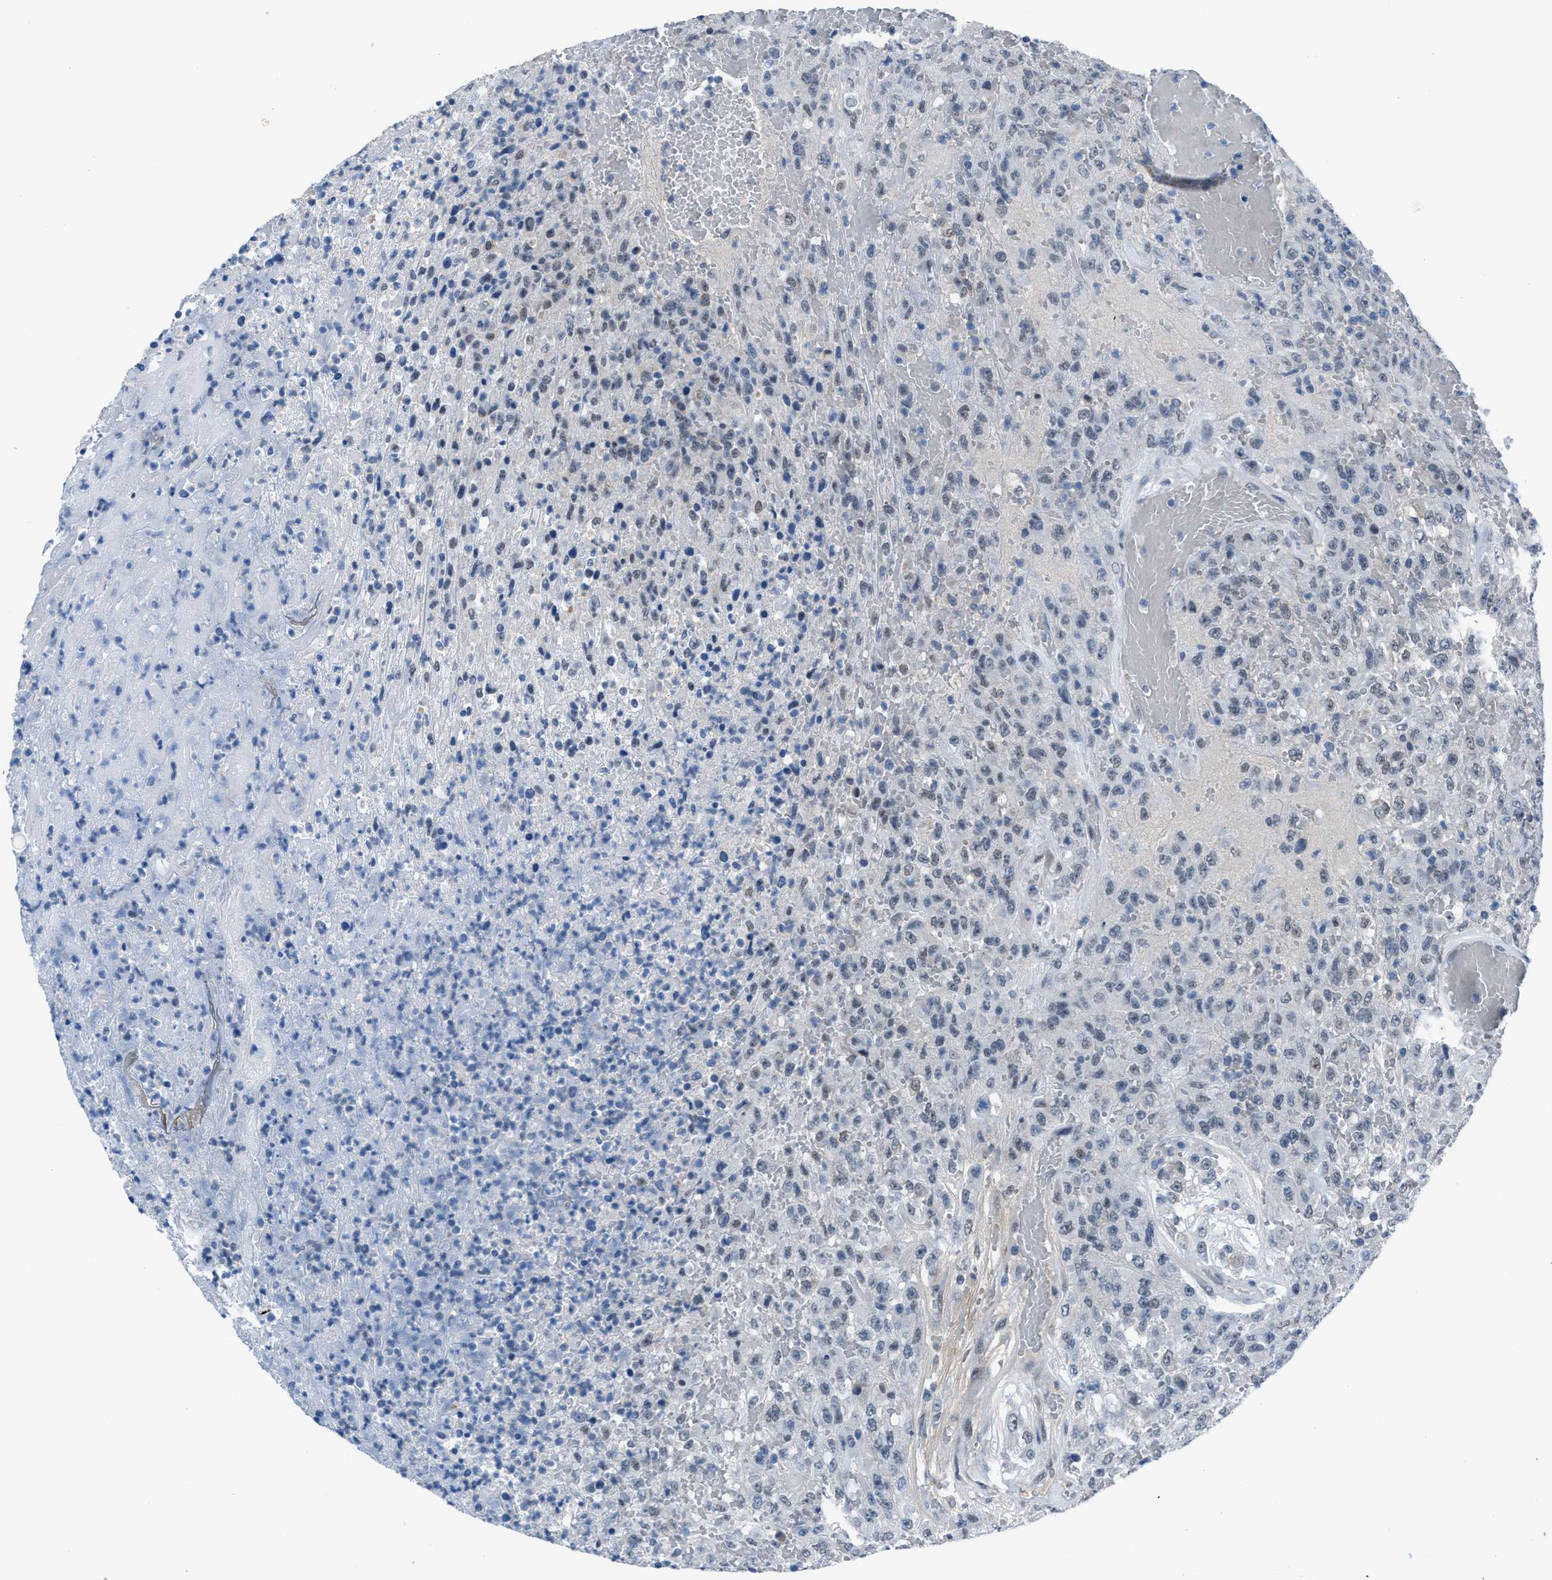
{"staining": {"intensity": "weak", "quantity": "25%-75%", "location": "cytoplasmic/membranous"}, "tissue": "urothelial cancer", "cell_type": "Tumor cells", "image_type": "cancer", "snomed": [{"axis": "morphology", "description": "Urothelial carcinoma, High grade"}, {"axis": "topography", "description": "Urinary bladder"}], "caption": "The photomicrograph shows immunohistochemical staining of urothelial cancer. There is weak cytoplasmic/membranous expression is appreciated in approximately 25%-75% of tumor cells.", "gene": "ANAPC11", "patient": {"sex": "male", "age": 46}}